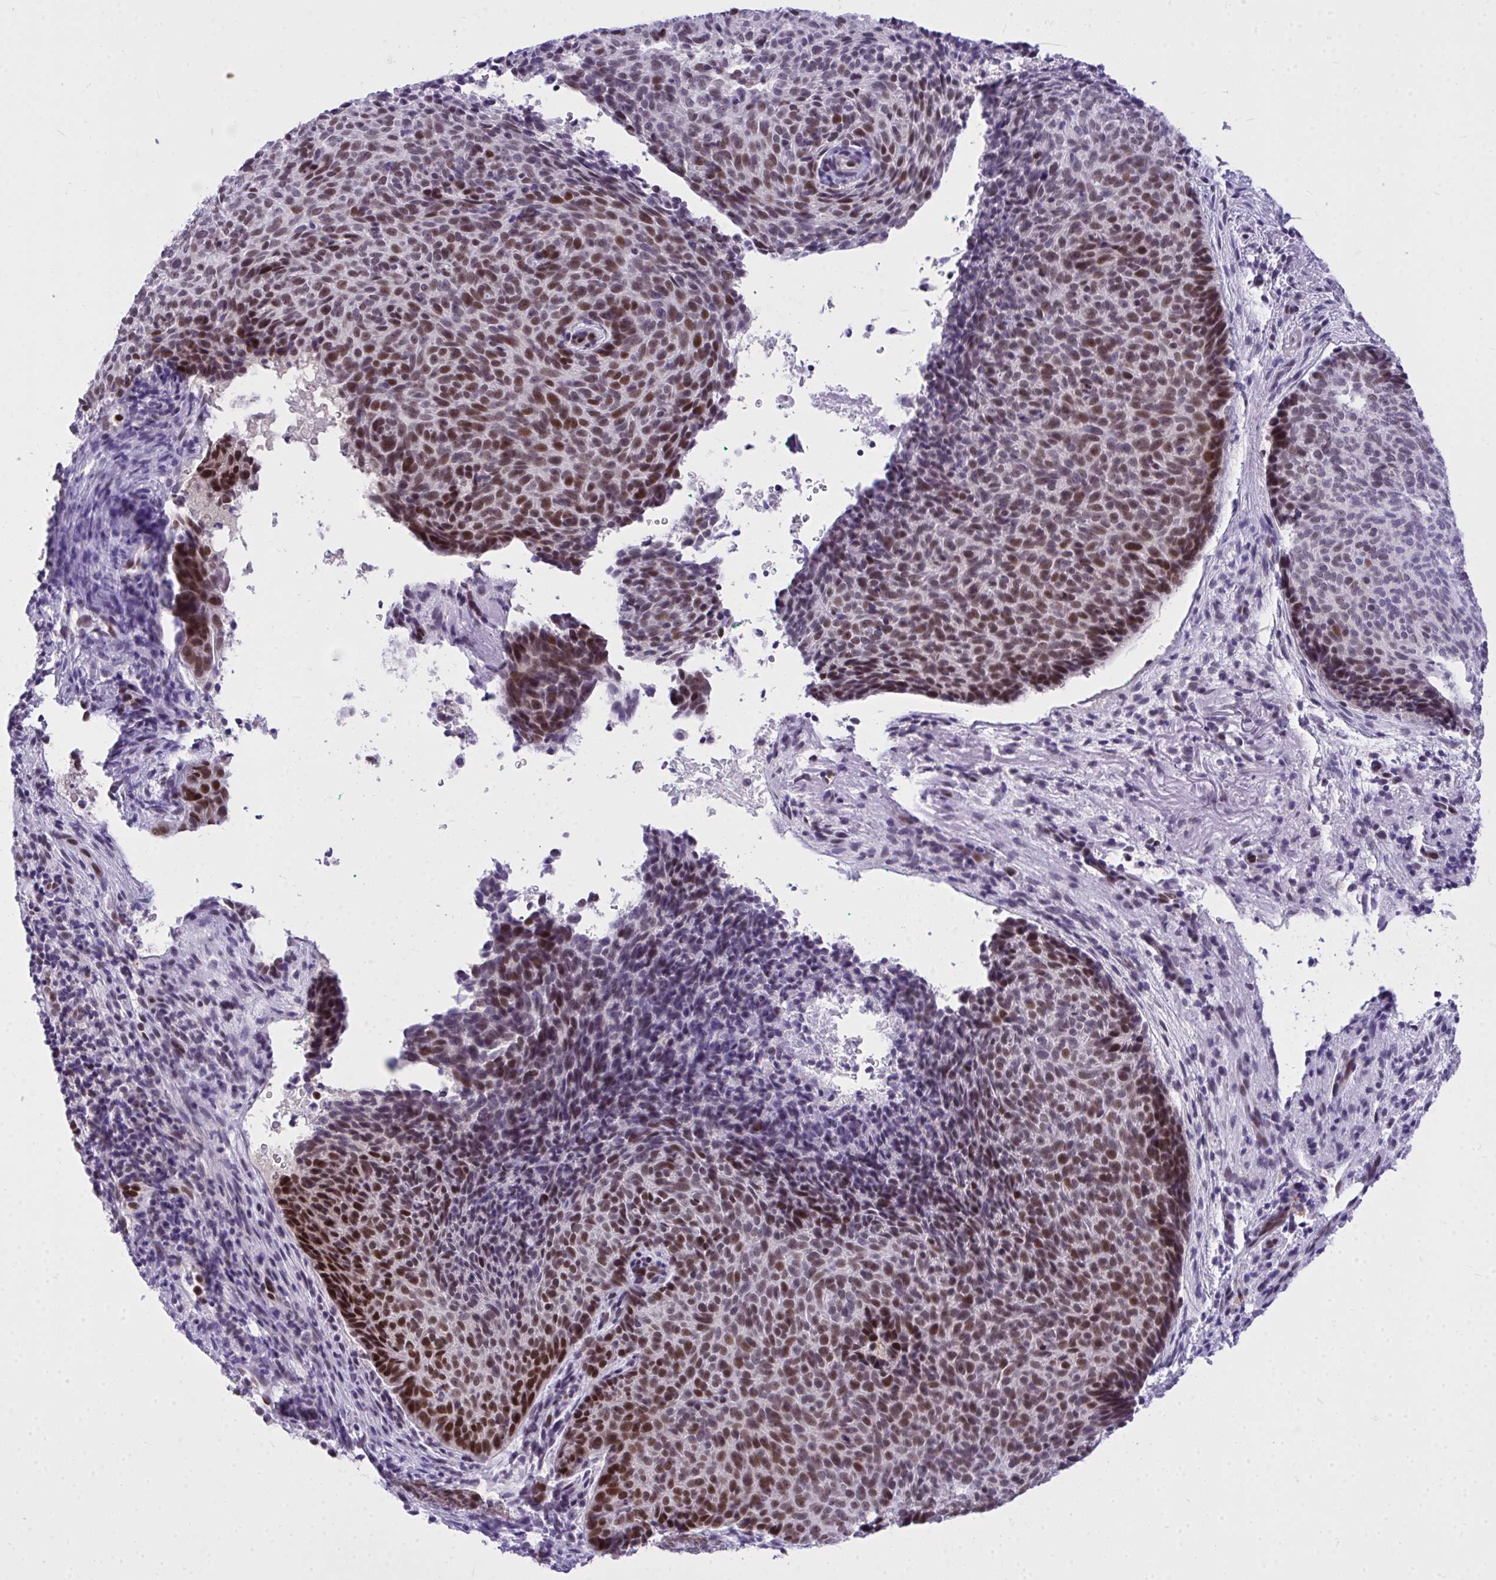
{"staining": {"intensity": "strong", "quantity": "25%-75%", "location": "nuclear"}, "tissue": "skin cancer", "cell_type": "Tumor cells", "image_type": "cancer", "snomed": [{"axis": "morphology", "description": "Basal cell carcinoma"}, {"axis": "topography", "description": "Skin"}, {"axis": "topography", "description": "Skin of head"}], "caption": "Strong nuclear positivity for a protein is present in approximately 25%-75% of tumor cells of skin cancer (basal cell carcinoma) using IHC.", "gene": "TEAD4", "patient": {"sex": "female", "age": 92}}